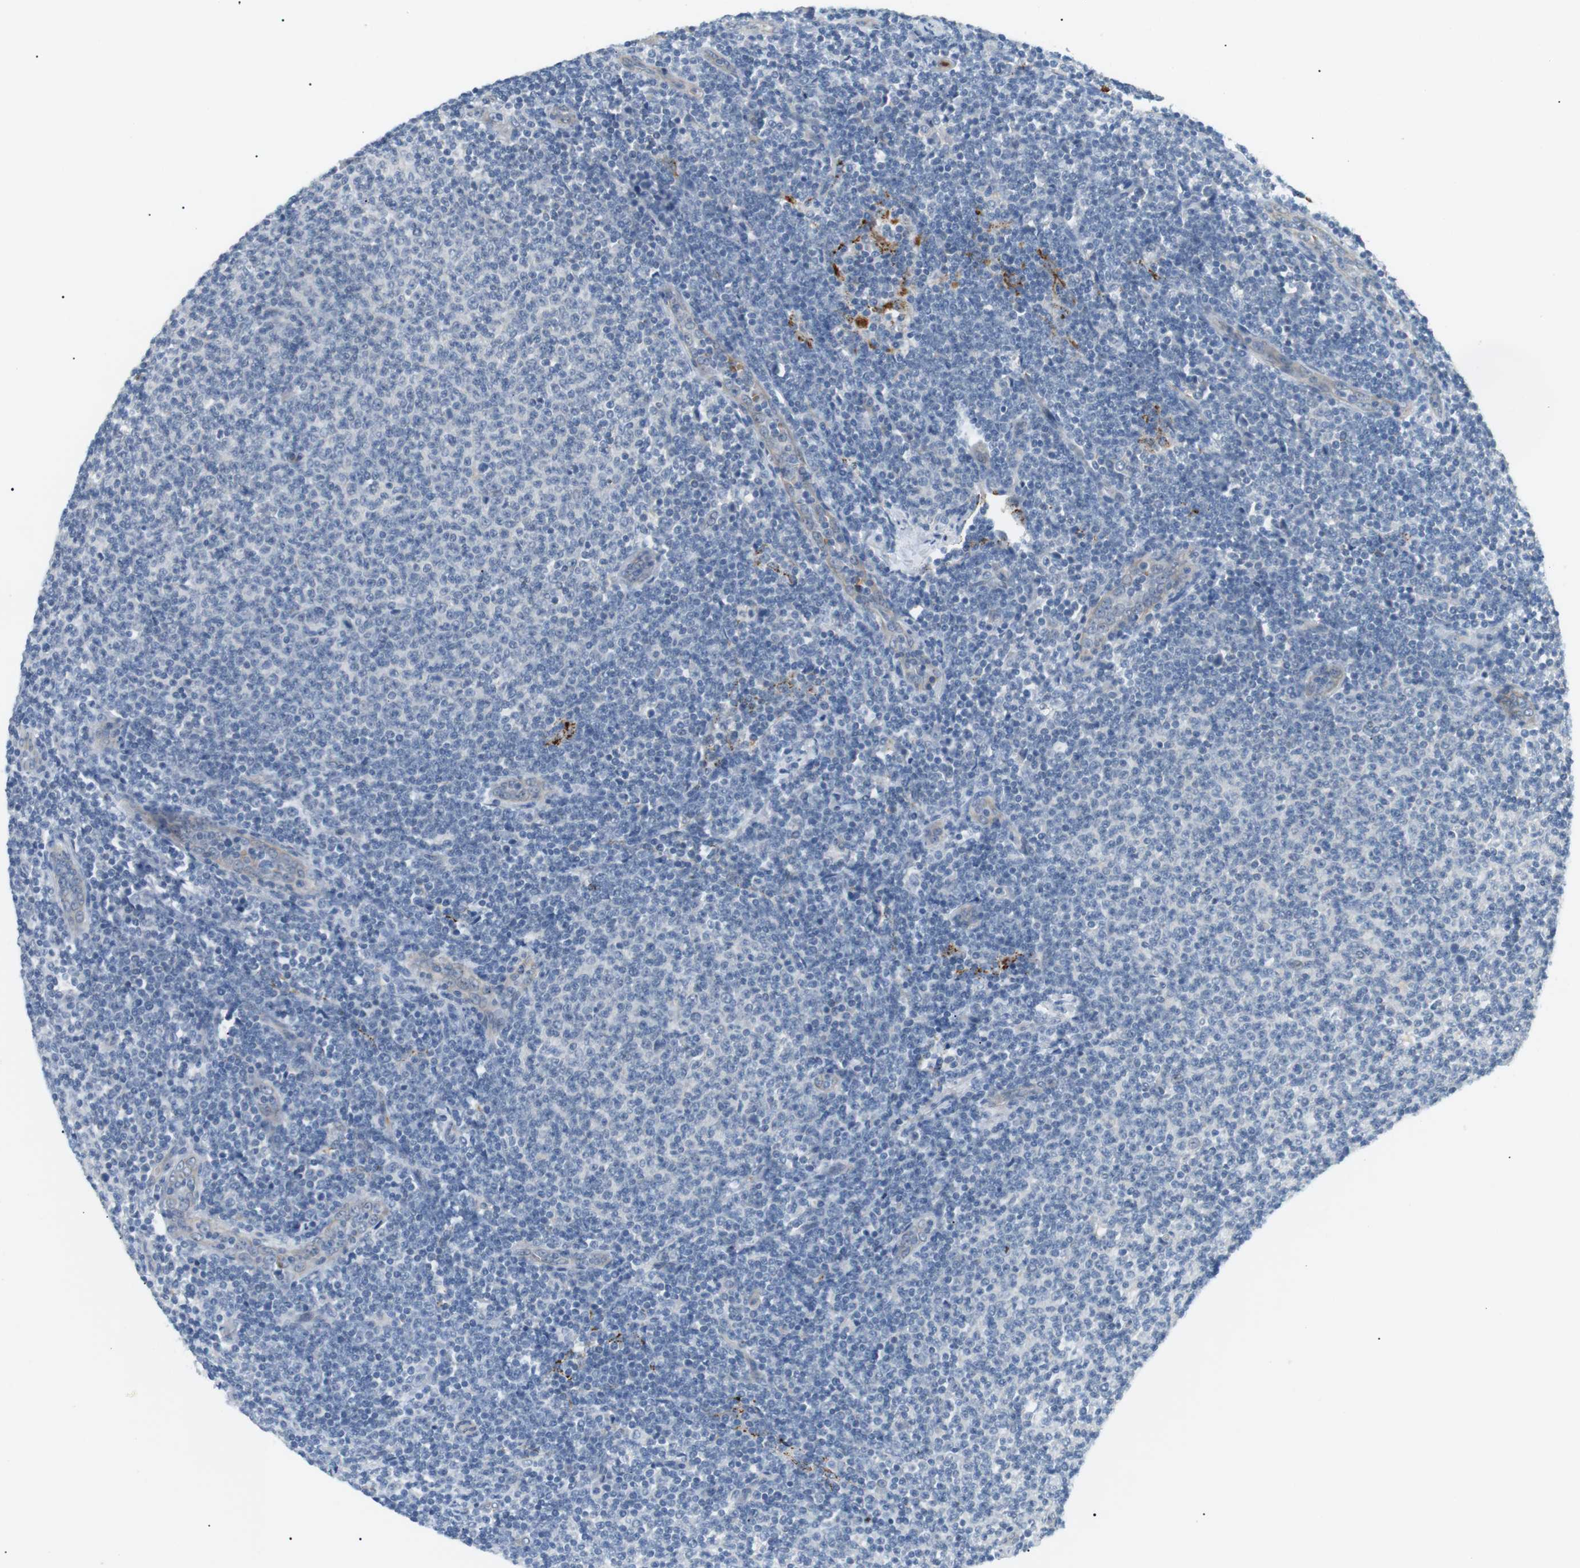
{"staining": {"intensity": "negative", "quantity": "none", "location": "none"}, "tissue": "lymphoma", "cell_type": "Tumor cells", "image_type": "cancer", "snomed": [{"axis": "morphology", "description": "Malignant lymphoma, non-Hodgkin's type, Low grade"}, {"axis": "topography", "description": "Lymph node"}], "caption": "Immunohistochemical staining of lymphoma displays no significant staining in tumor cells.", "gene": "B4GALNT2", "patient": {"sex": "male", "age": 66}}